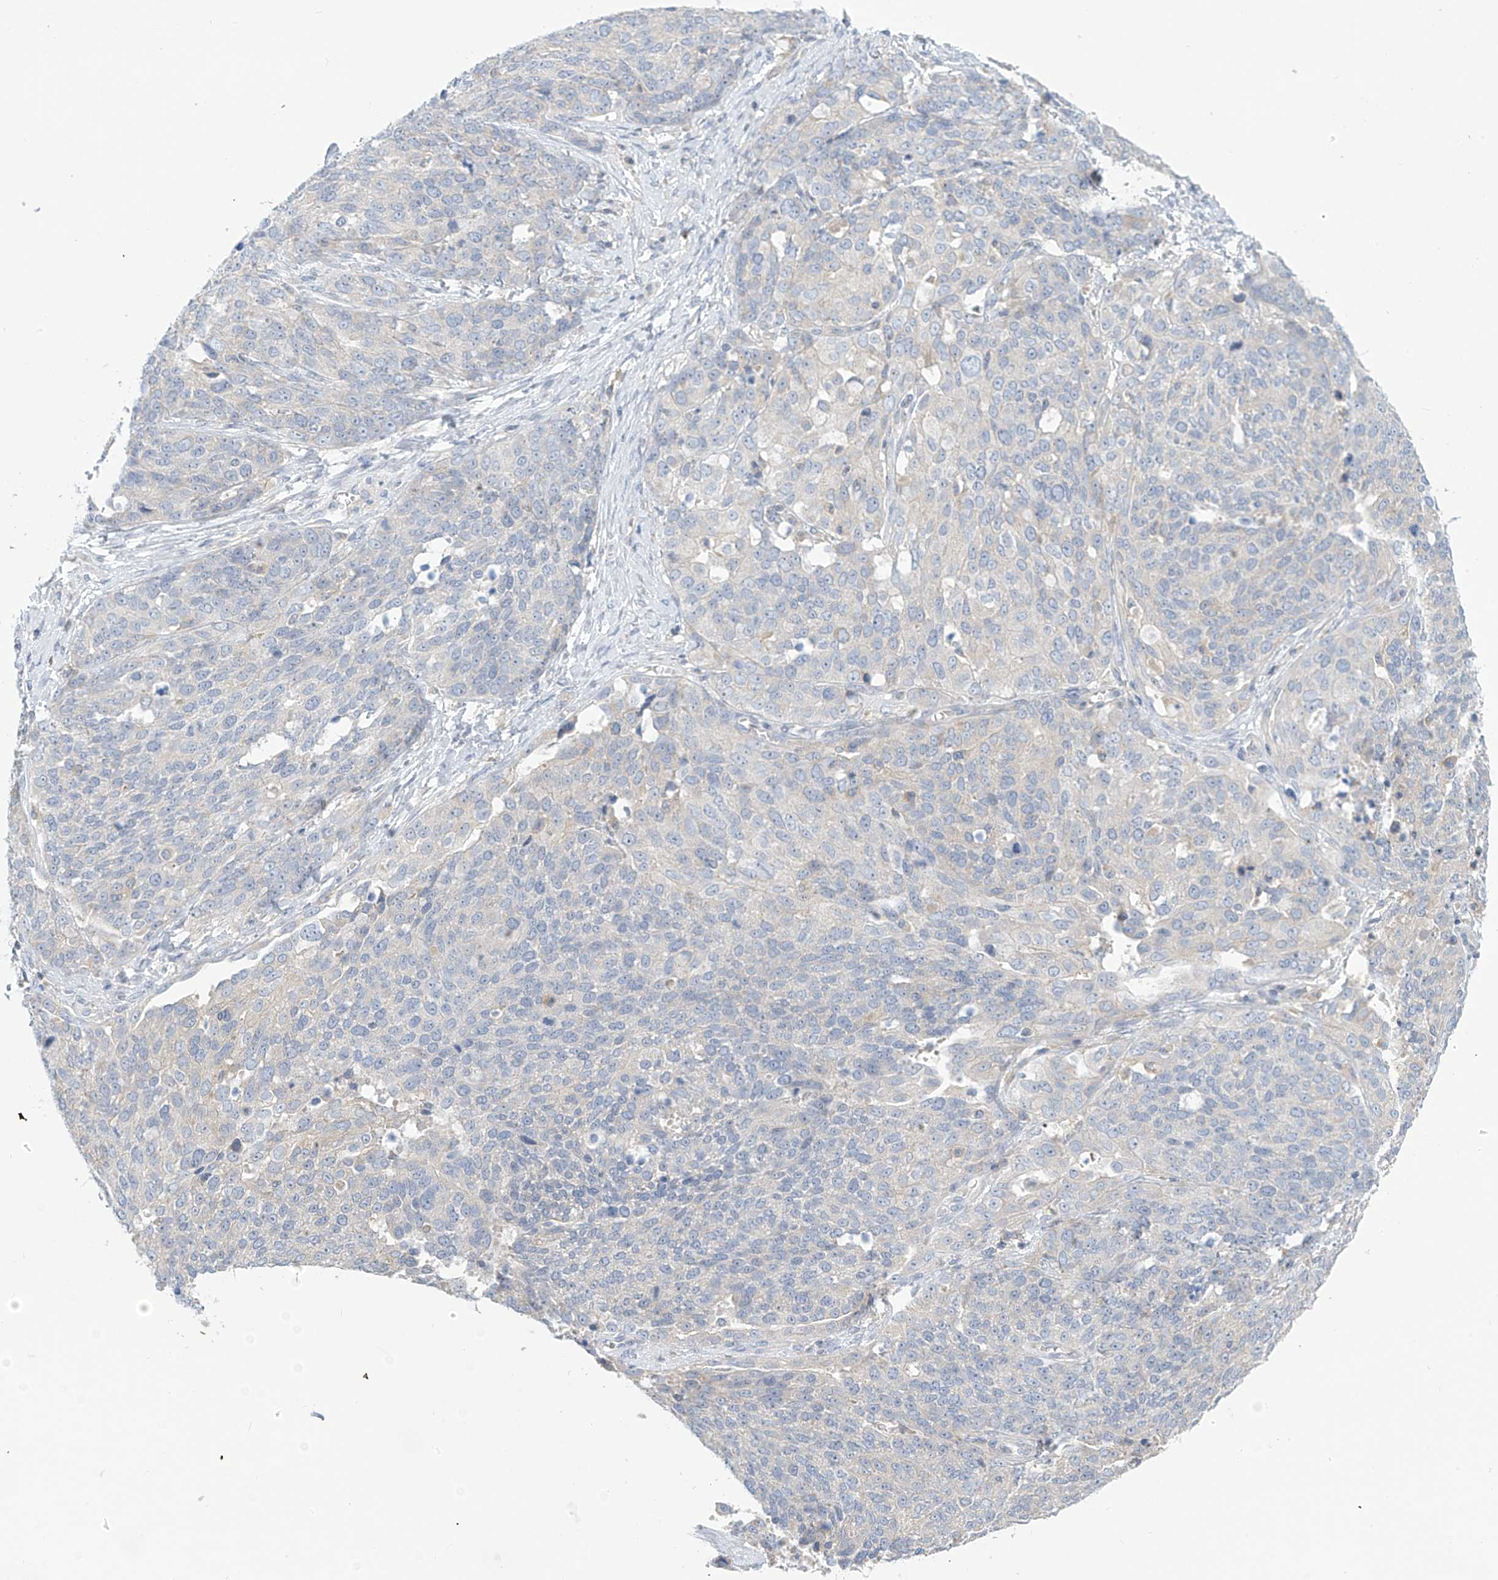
{"staining": {"intensity": "negative", "quantity": "none", "location": "none"}, "tissue": "ovarian cancer", "cell_type": "Tumor cells", "image_type": "cancer", "snomed": [{"axis": "morphology", "description": "Cystadenocarcinoma, serous, NOS"}, {"axis": "topography", "description": "Ovary"}], "caption": "High power microscopy histopathology image of an immunohistochemistry (IHC) histopathology image of ovarian cancer, revealing no significant positivity in tumor cells. (Brightfield microscopy of DAB (3,3'-diaminobenzidine) IHC at high magnification).", "gene": "SLC6A12", "patient": {"sex": "female", "age": 44}}